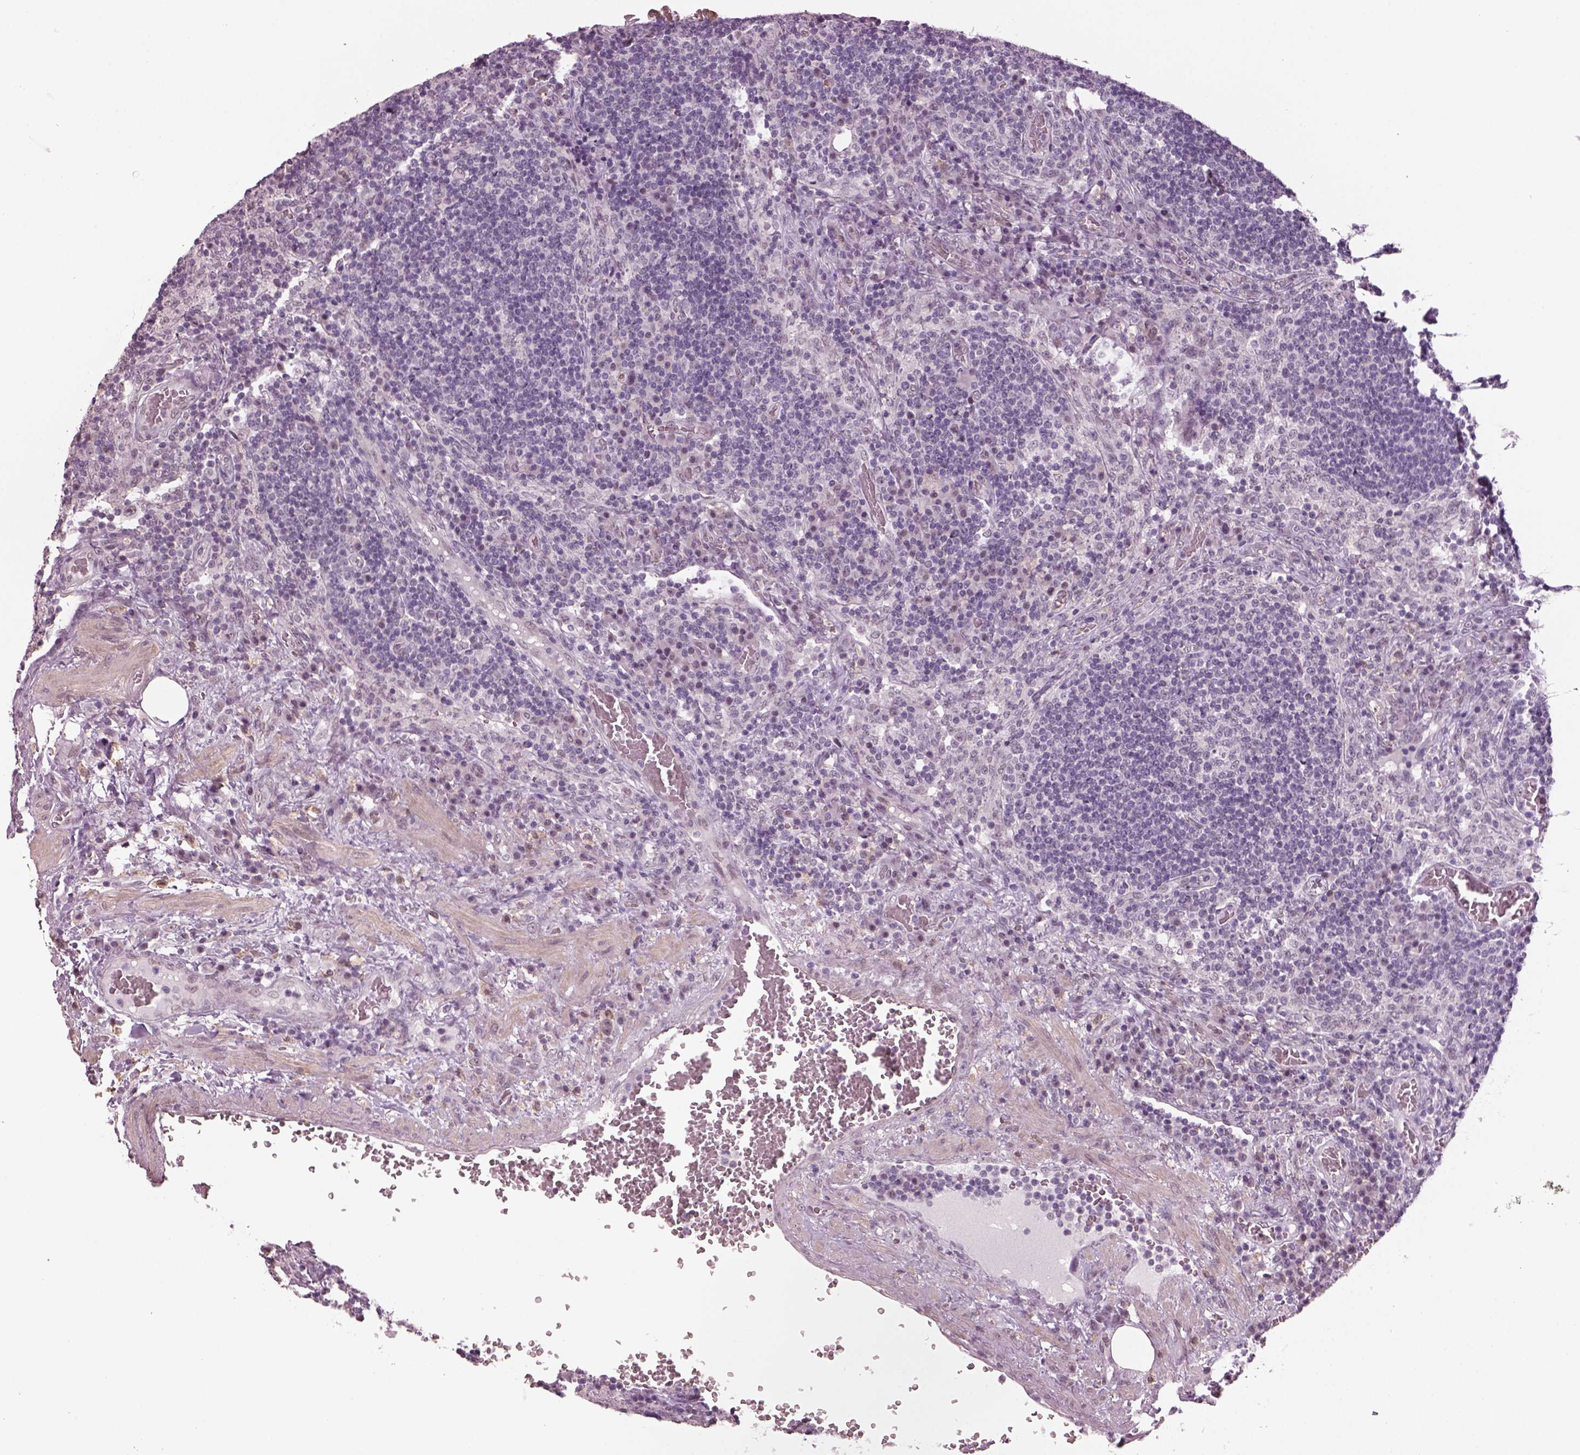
{"staining": {"intensity": "negative", "quantity": "none", "location": "none"}, "tissue": "lymph node", "cell_type": "Germinal center cells", "image_type": "normal", "snomed": [{"axis": "morphology", "description": "Normal tissue, NOS"}, {"axis": "topography", "description": "Lymph node"}], "caption": "This photomicrograph is of normal lymph node stained with IHC to label a protein in brown with the nuclei are counter-stained blue. There is no expression in germinal center cells. (IHC, brightfield microscopy, high magnification).", "gene": "NAT8B", "patient": {"sex": "male", "age": 63}}